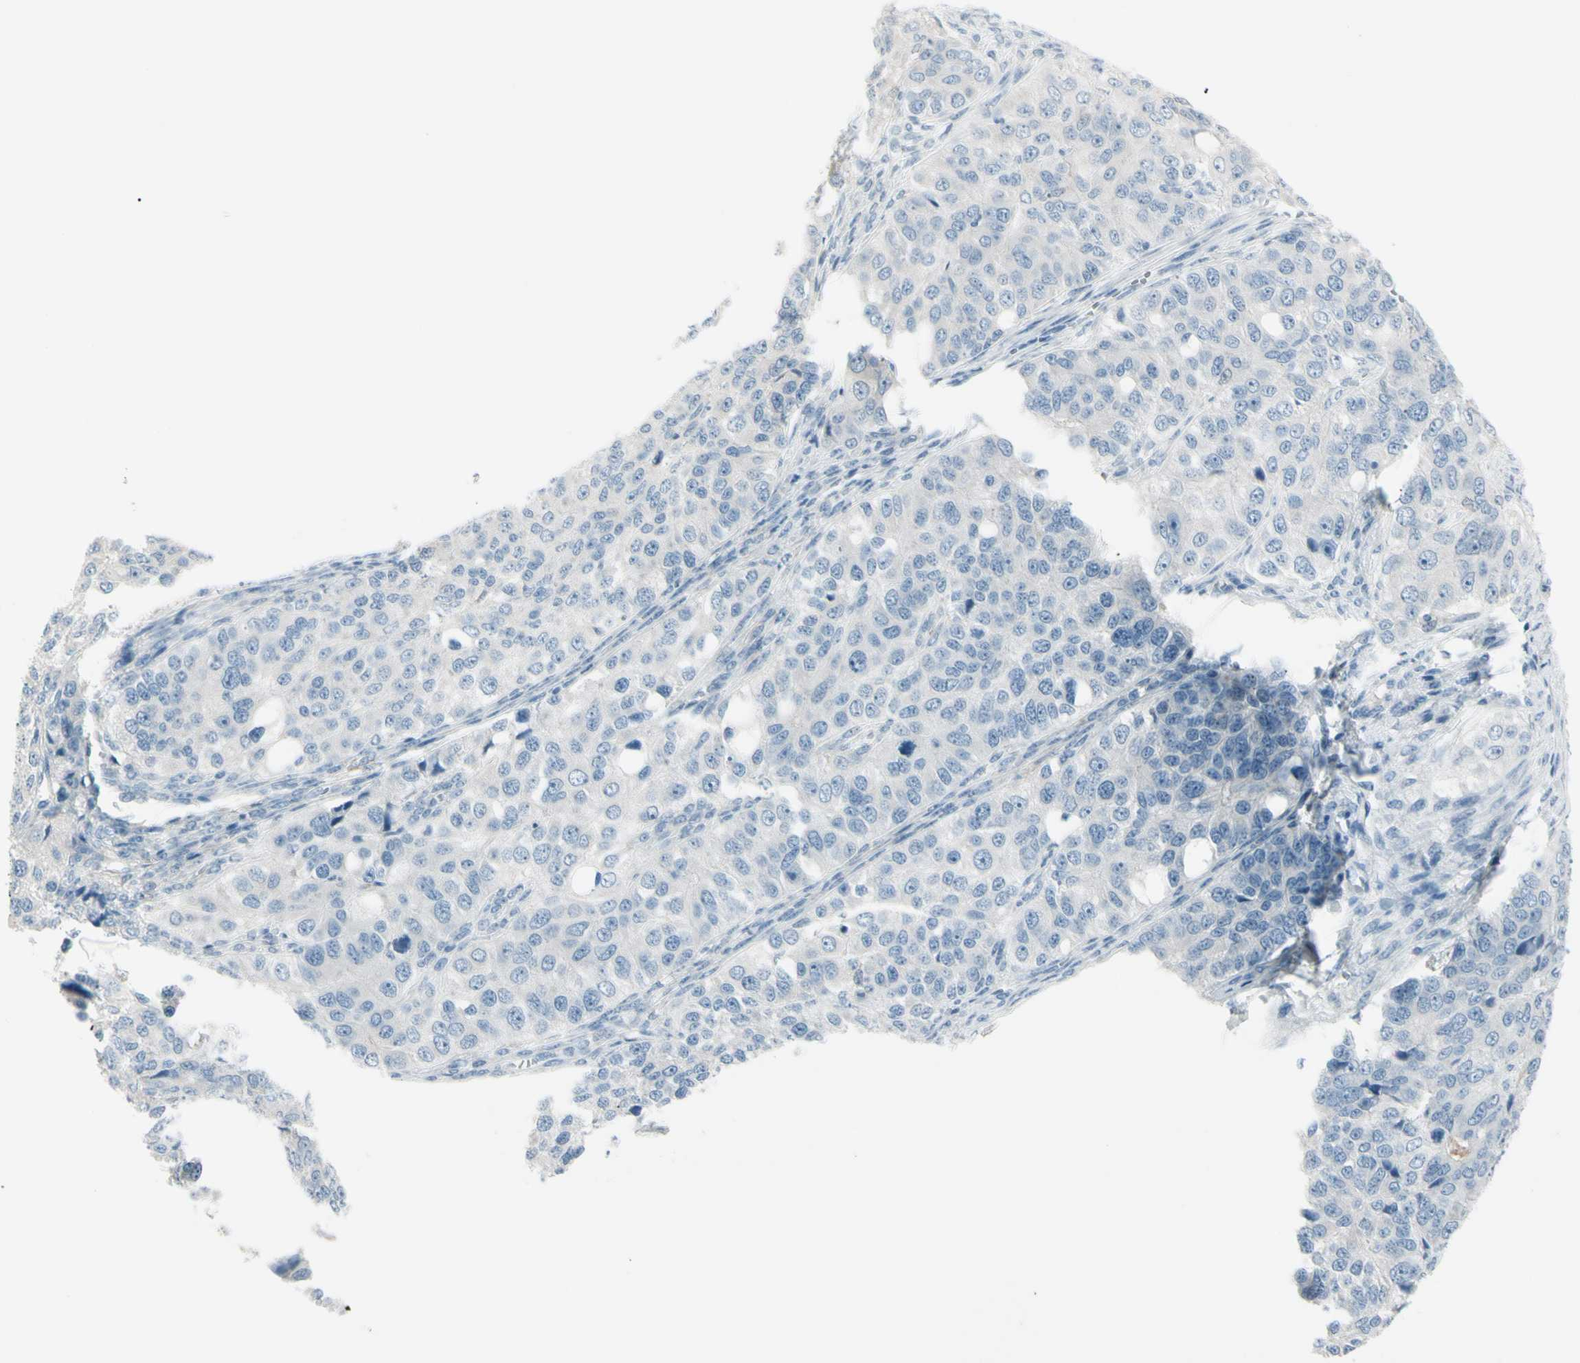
{"staining": {"intensity": "negative", "quantity": "none", "location": "none"}, "tissue": "ovarian cancer", "cell_type": "Tumor cells", "image_type": "cancer", "snomed": [{"axis": "morphology", "description": "Carcinoma, endometroid"}, {"axis": "topography", "description": "Ovary"}], "caption": "DAB (3,3'-diaminobenzidine) immunohistochemical staining of ovarian endometroid carcinoma reveals no significant staining in tumor cells. (DAB (3,3'-diaminobenzidine) immunohistochemistry visualized using brightfield microscopy, high magnification).", "gene": "GPR34", "patient": {"sex": "female", "age": 51}}